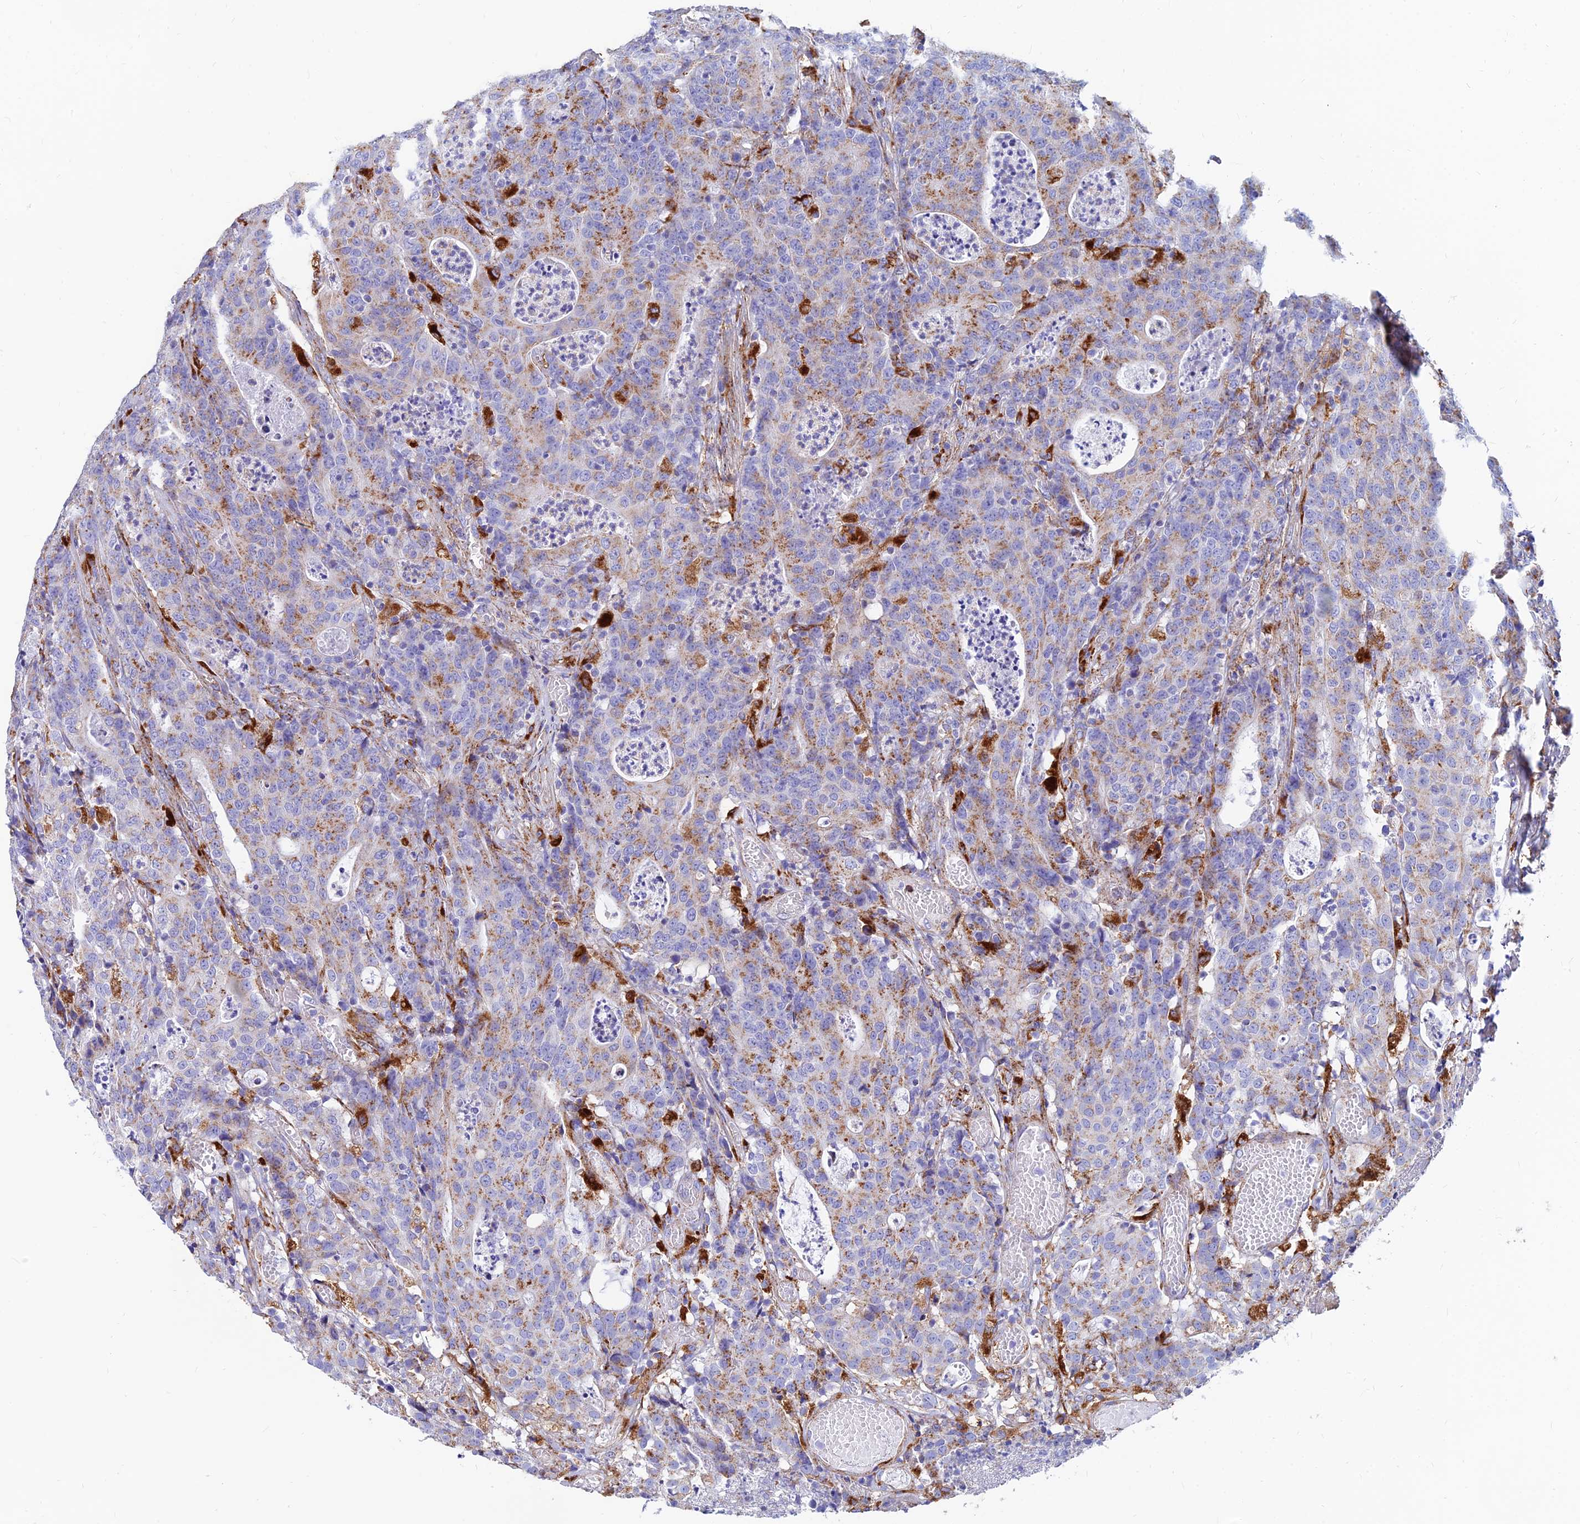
{"staining": {"intensity": "moderate", "quantity": ">75%", "location": "cytoplasmic/membranous"}, "tissue": "colorectal cancer", "cell_type": "Tumor cells", "image_type": "cancer", "snomed": [{"axis": "morphology", "description": "Adenocarcinoma, NOS"}, {"axis": "topography", "description": "Colon"}], "caption": "About >75% of tumor cells in colorectal cancer show moderate cytoplasmic/membranous protein positivity as visualized by brown immunohistochemical staining.", "gene": "SPNS1", "patient": {"sex": "male", "age": 83}}